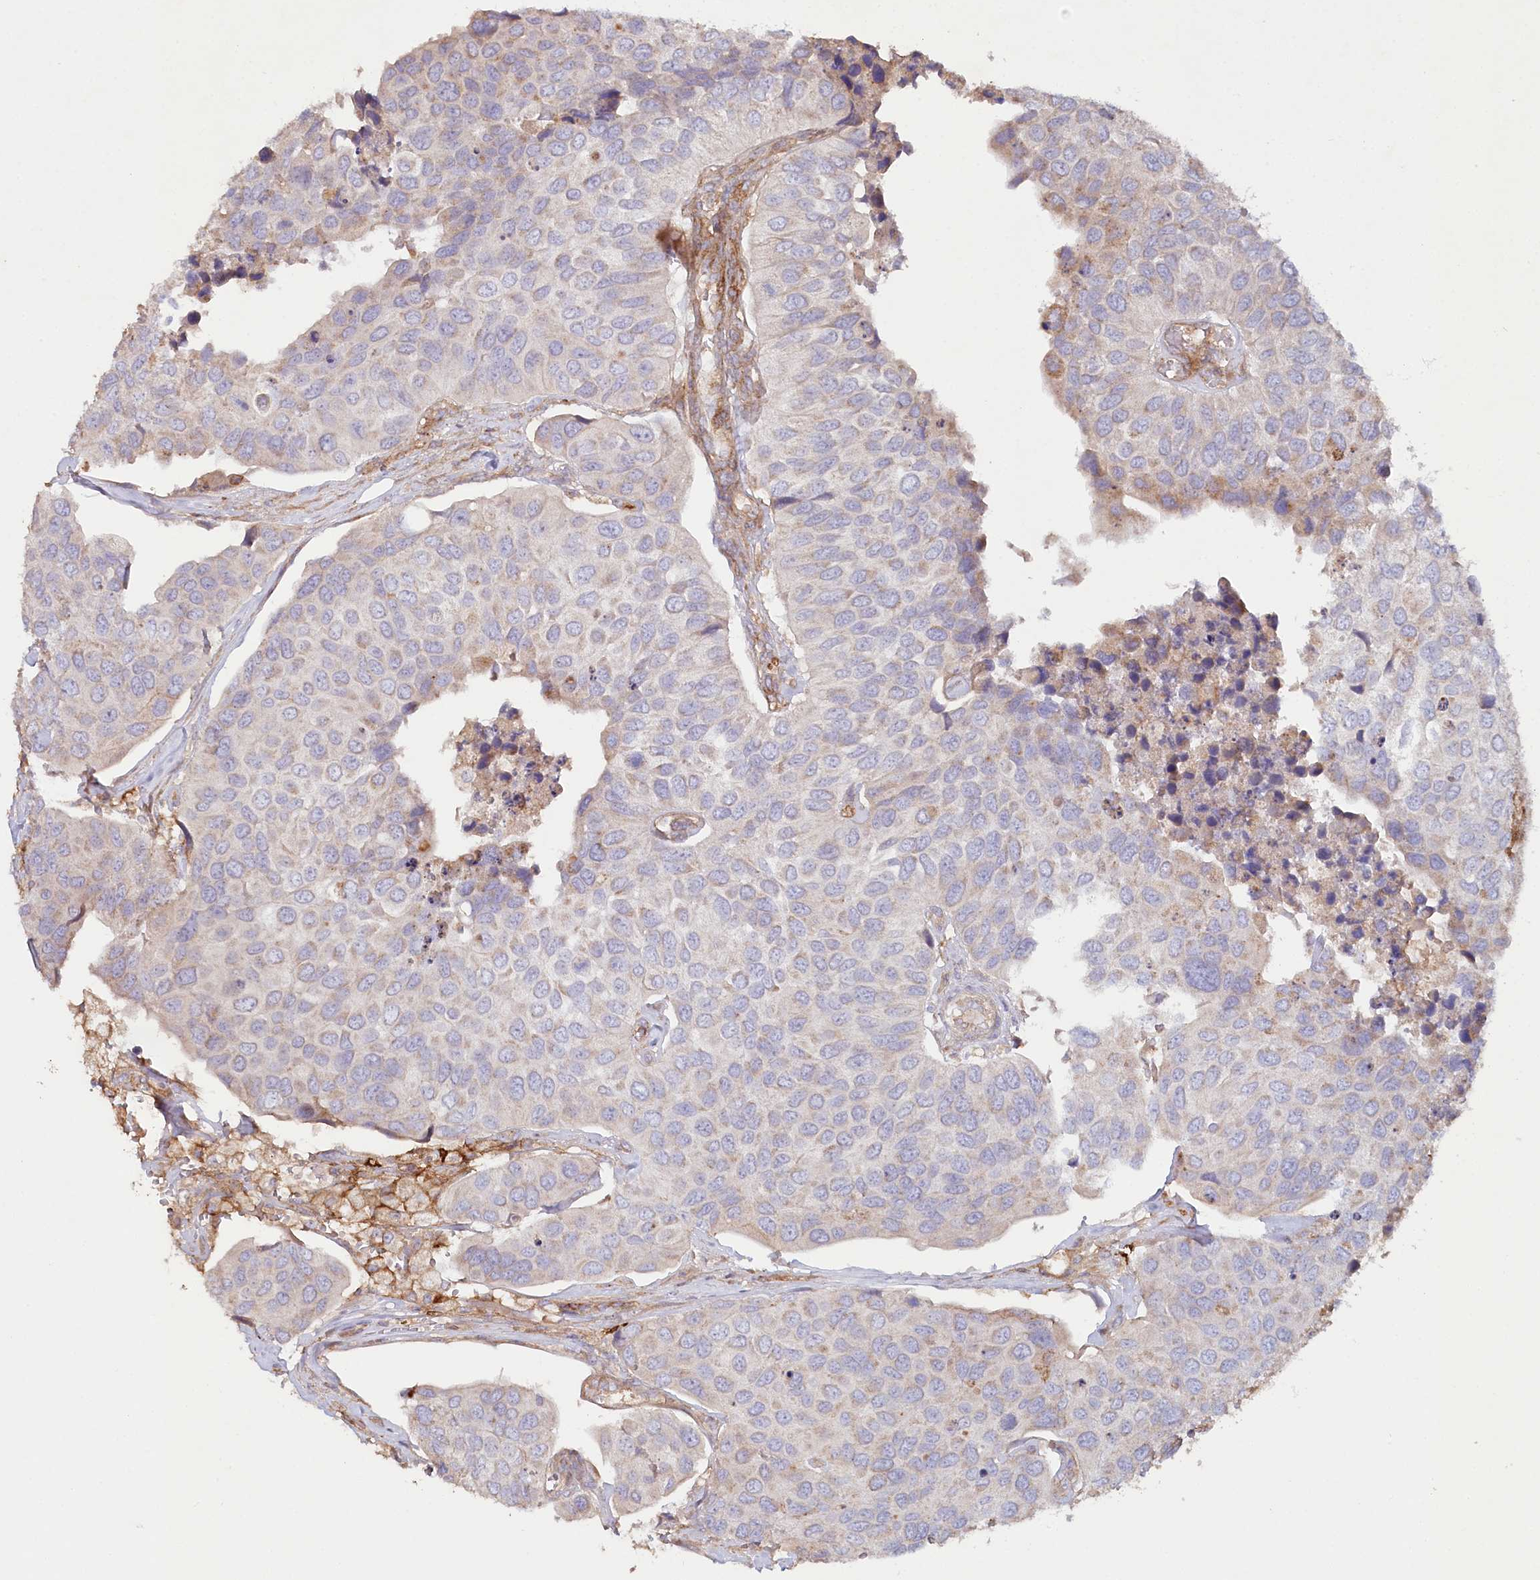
{"staining": {"intensity": "weak", "quantity": "<25%", "location": "cytoplasmic/membranous"}, "tissue": "urothelial cancer", "cell_type": "Tumor cells", "image_type": "cancer", "snomed": [{"axis": "morphology", "description": "Urothelial carcinoma, High grade"}, {"axis": "topography", "description": "Urinary bladder"}], "caption": "Tumor cells are negative for brown protein staining in urothelial cancer.", "gene": "RBP5", "patient": {"sex": "male", "age": 74}}